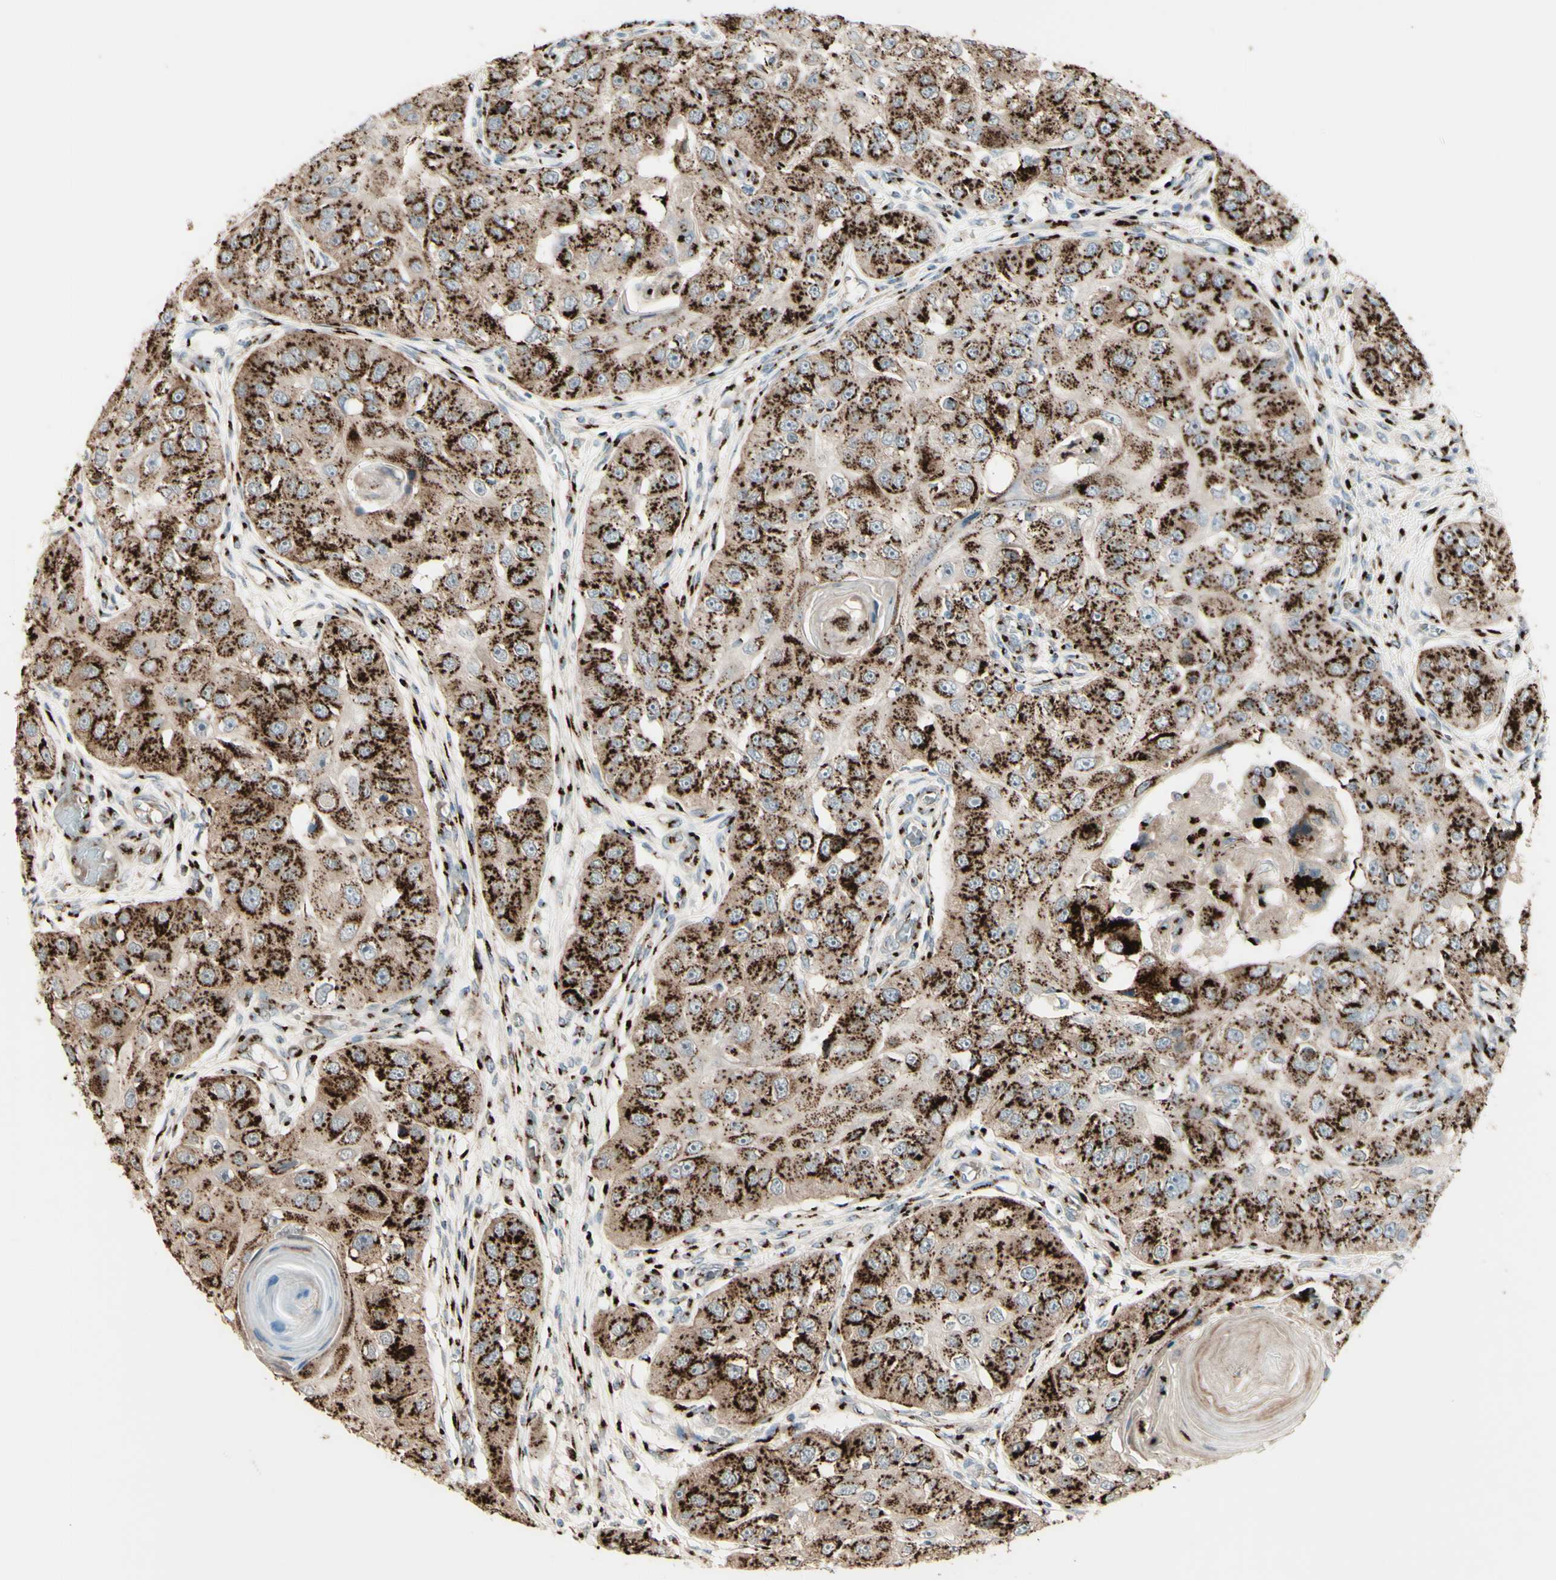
{"staining": {"intensity": "strong", "quantity": ">75%", "location": "cytoplasmic/membranous"}, "tissue": "head and neck cancer", "cell_type": "Tumor cells", "image_type": "cancer", "snomed": [{"axis": "morphology", "description": "Normal tissue, NOS"}, {"axis": "morphology", "description": "Squamous cell carcinoma, NOS"}, {"axis": "topography", "description": "Skeletal muscle"}, {"axis": "topography", "description": "Head-Neck"}], "caption": "Protein expression analysis of head and neck cancer shows strong cytoplasmic/membranous positivity in about >75% of tumor cells.", "gene": "BPNT2", "patient": {"sex": "male", "age": 51}}